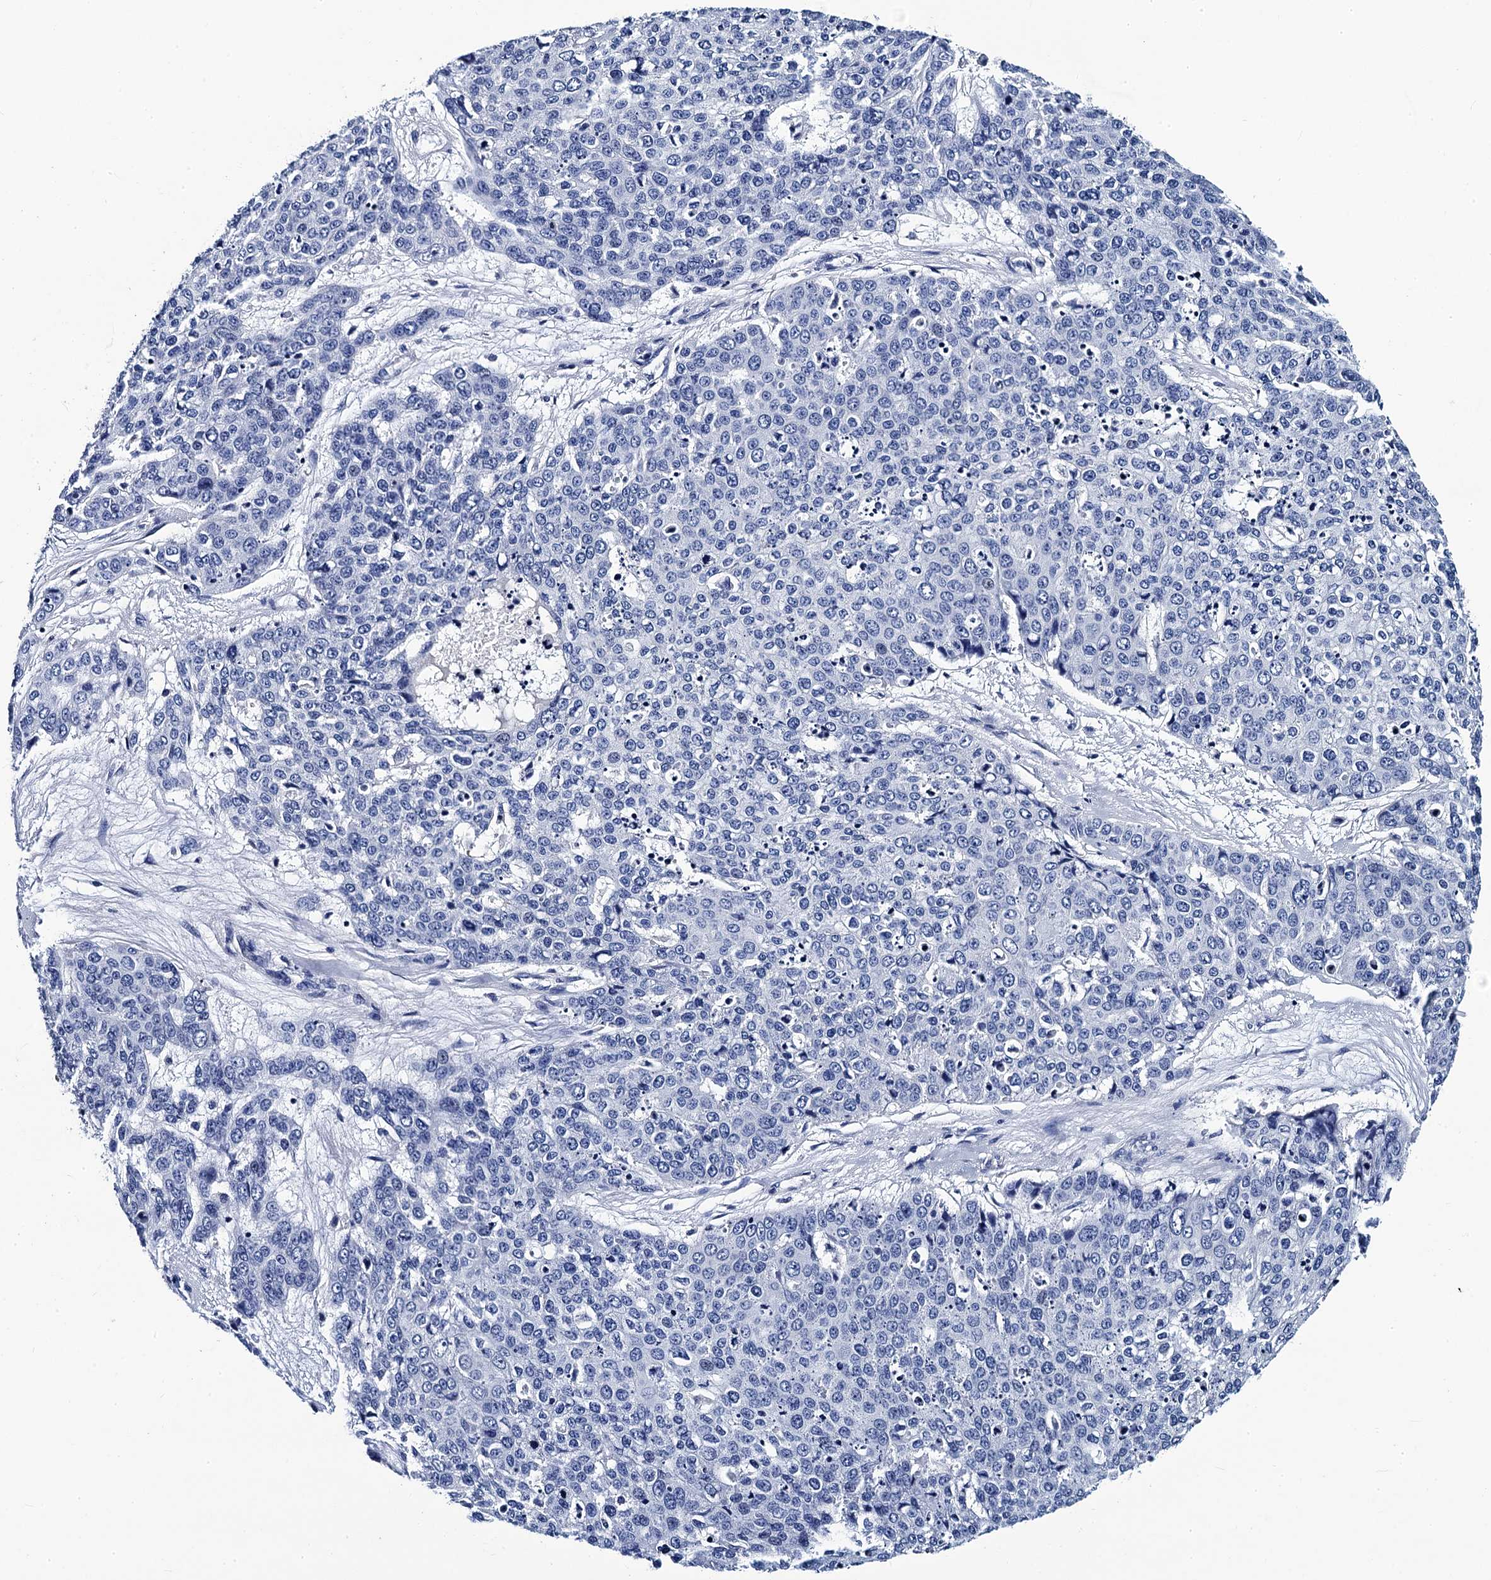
{"staining": {"intensity": "negative", "quantity": "none", "location": "none"}, "tissue": "skin cancer", "cell_type": "Tumor cells", "image_type": "cancer", "snomed": [{"axis": "morphology", "description": "Squamous cell carcinoma, NOS"}, {"axis": "topography", "description": "Skin"}], "caption": "An image of skin cancer (squamous cell carcinoma) stained for a protein reveals no brown staining in tumor cells.", "gene": "LRRC30", "patient": {"sex": "male", "age": 71}}